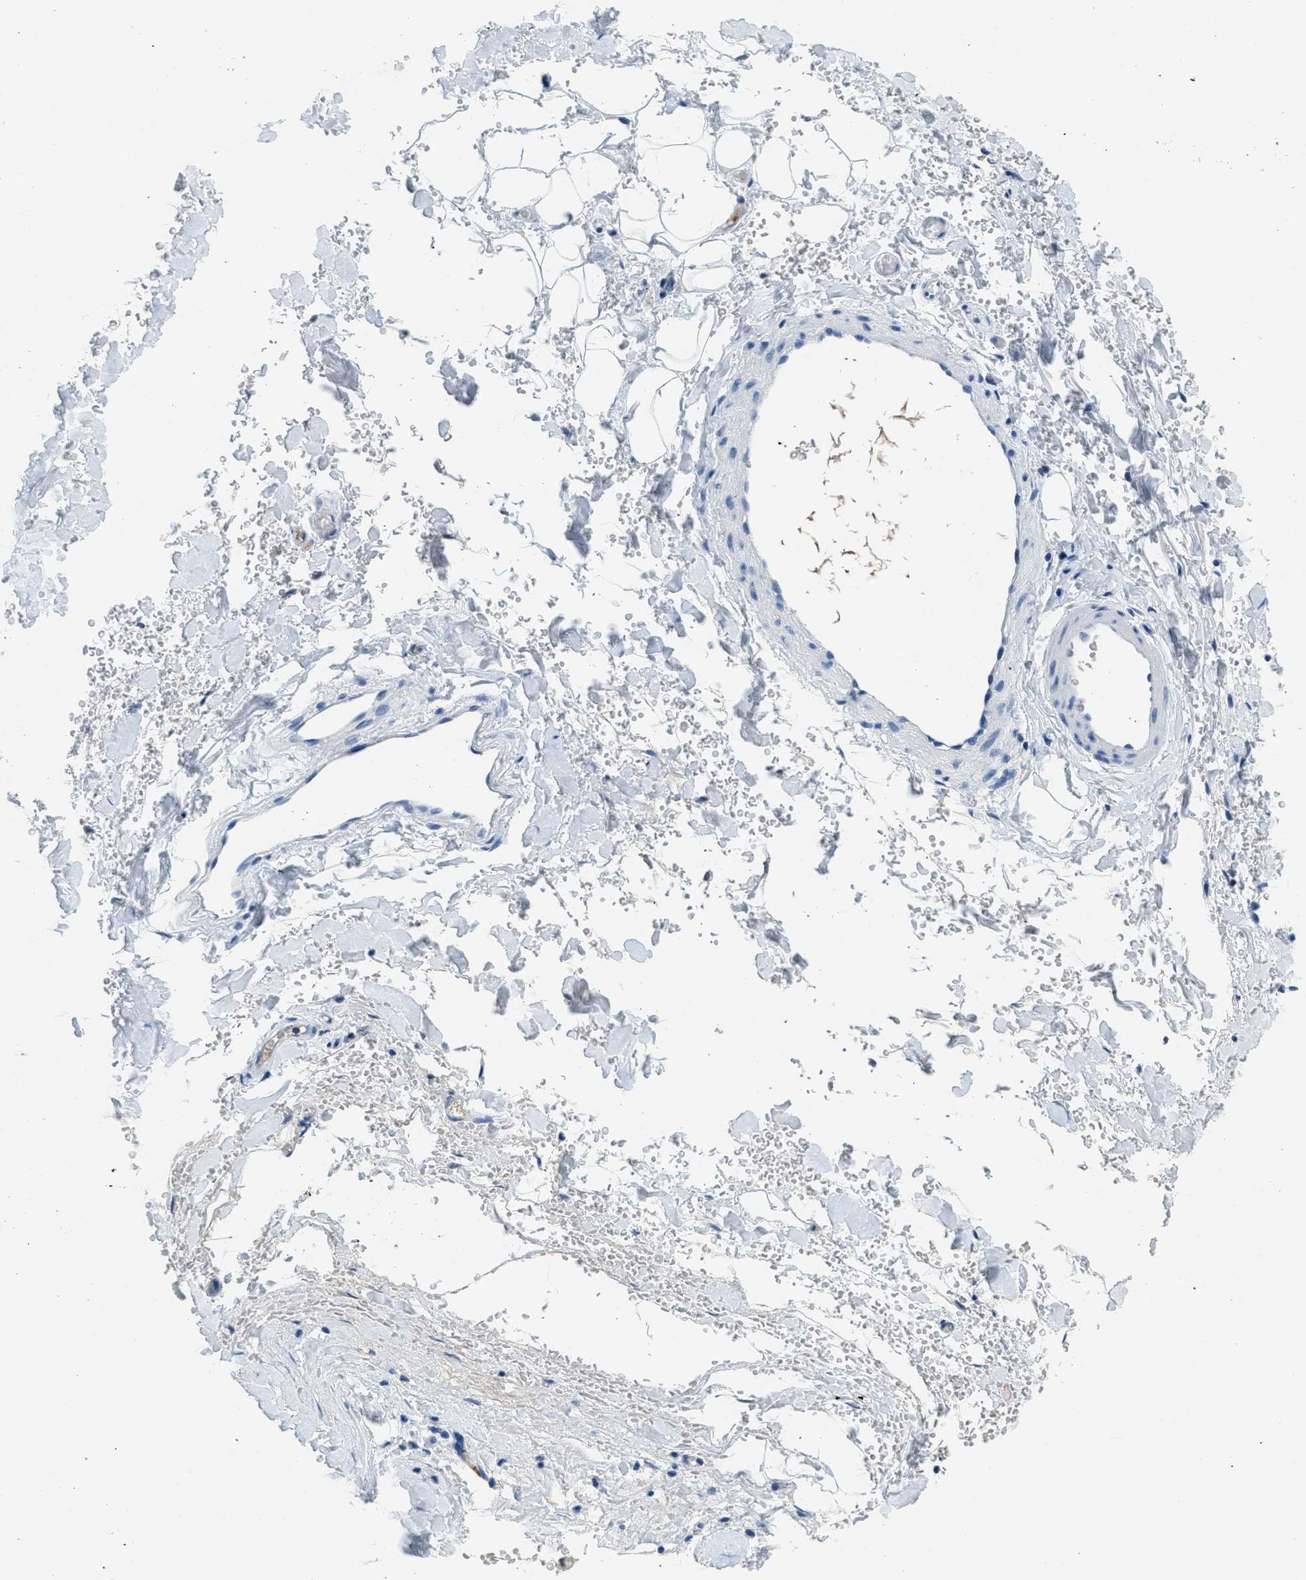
{"staining": {"intensity": "negative", "quantity": "none", "location": "none"}, "tissue": "adipose tissue", "cell_type": "Adipocytes", "image_type": "normal", "snomed": [{"axis": "morphology", "description": "Normal tissue, NOS"}, {"axis": "morphology", "description": "Carcinoma, NOS"}, {"axis": "topography", "description": "Pancreas"}, {"axis": "topography", "description": "Peripheral nerve tissue"}], "caption": "IHC micrograph of unremarkable human adipose tissue stained for a protein (brown), which exhibits no expression in adipocytes. (DAB (3,3'-diaminobenzidine) immunohistochemistry (IHC) visualized using brightfield microscopy, high magnification).", "gene": "A2M", "patient": {"sex": "female", "age": 29}}